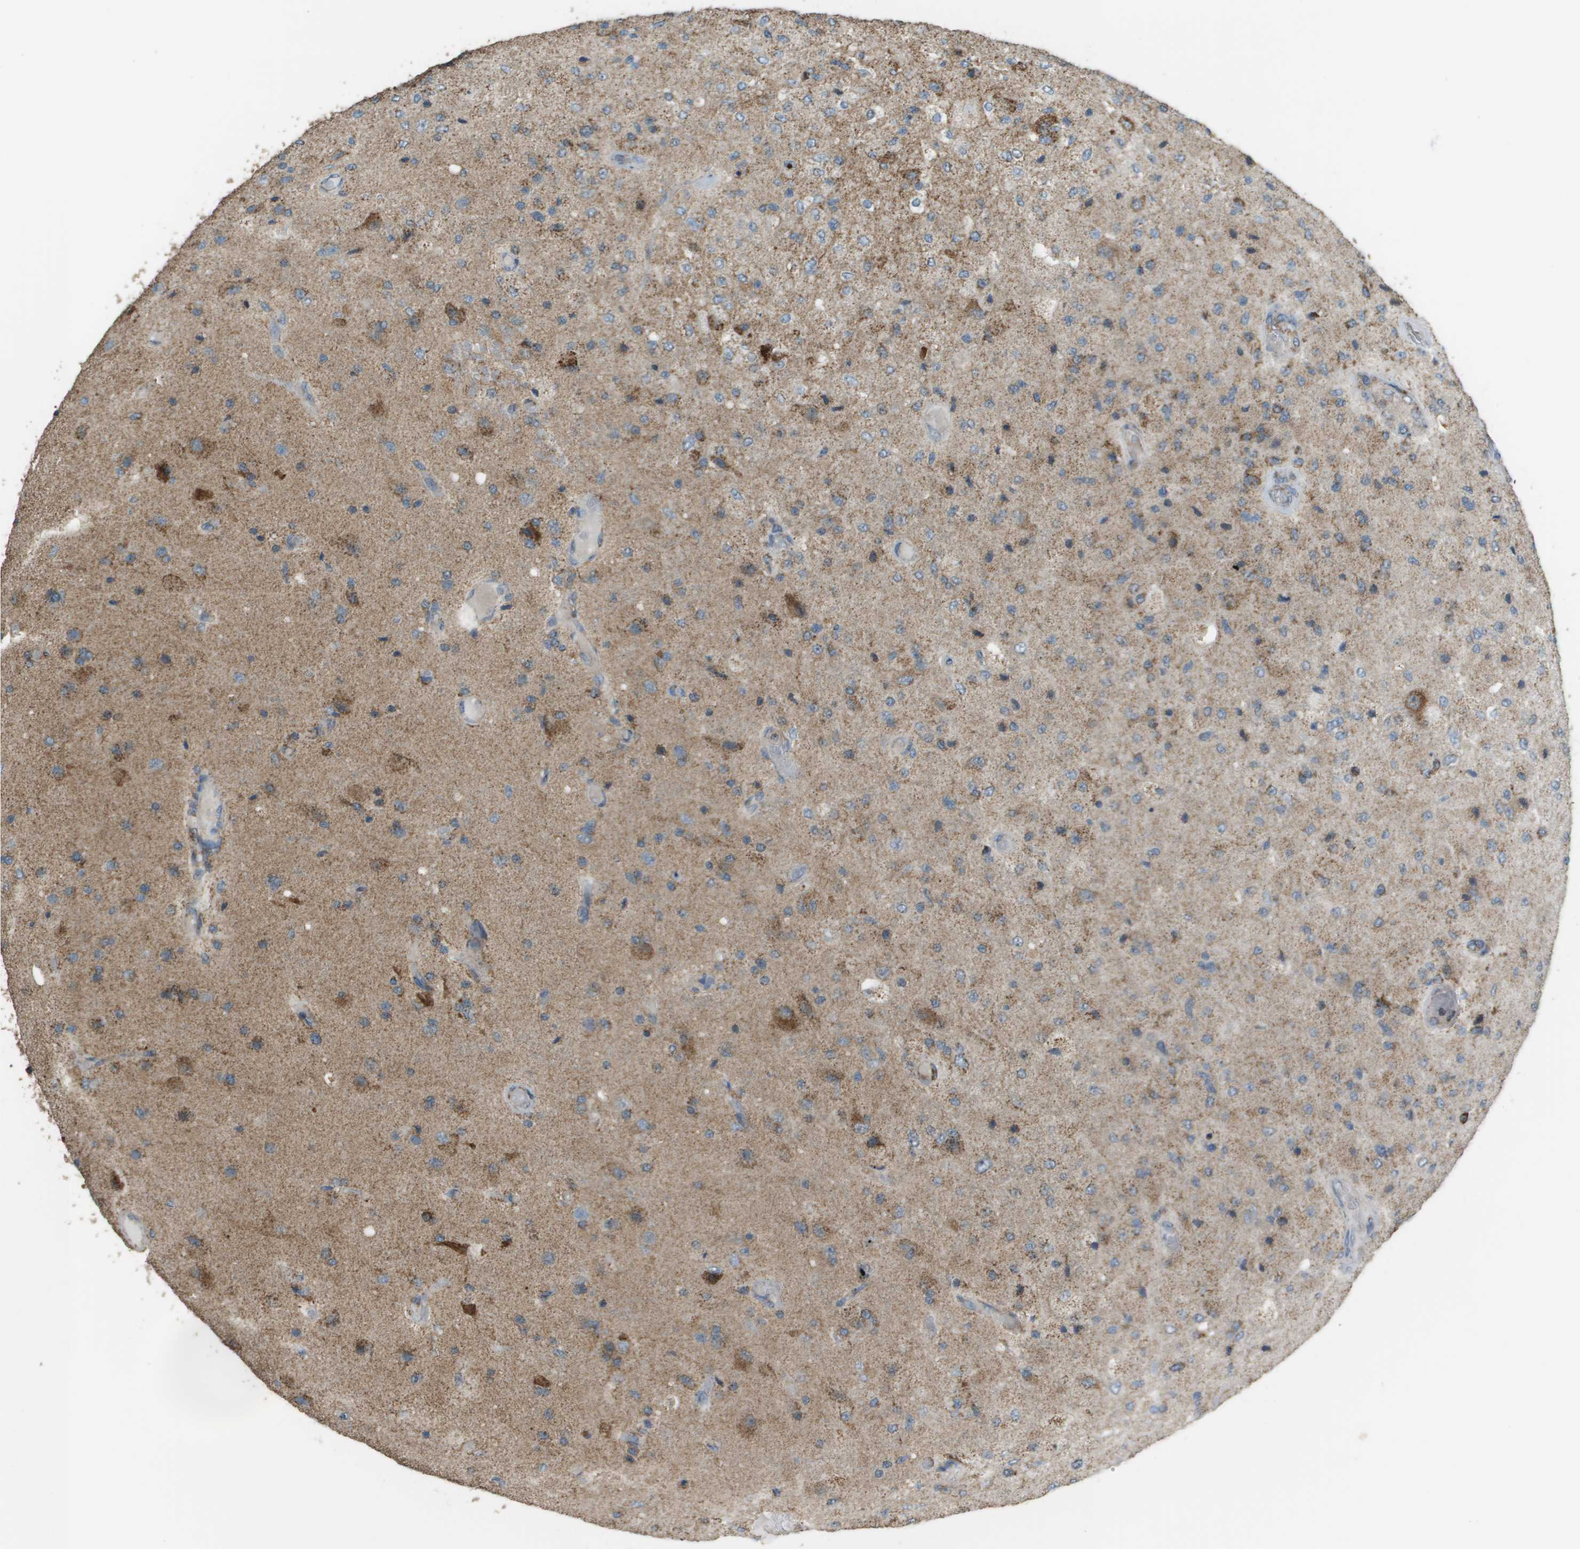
{"staining": {"intensity": "moderate", "quantity": "<25%", "location": "cytoplasmic/membranous"}, "tissue": "glioma", "cell_type": "Tumor cells", "image_type": "cancer", "snomed": [{"axis": "morphology", "description": "Normal tissue, NOS"}, {"axis": "morphology", "description": "Glioma, malignant, High grade"}, {"axis": "topography", "description": "Cerebral cortex"}], "caption": "Glioma tissue reveals moderate cytoplasmic/membranous expression in approximately <25% of tumor cells, visualized by immunohistochemistry.", "gene": "FH", "patient": {"sex": "male", "age": 77}}